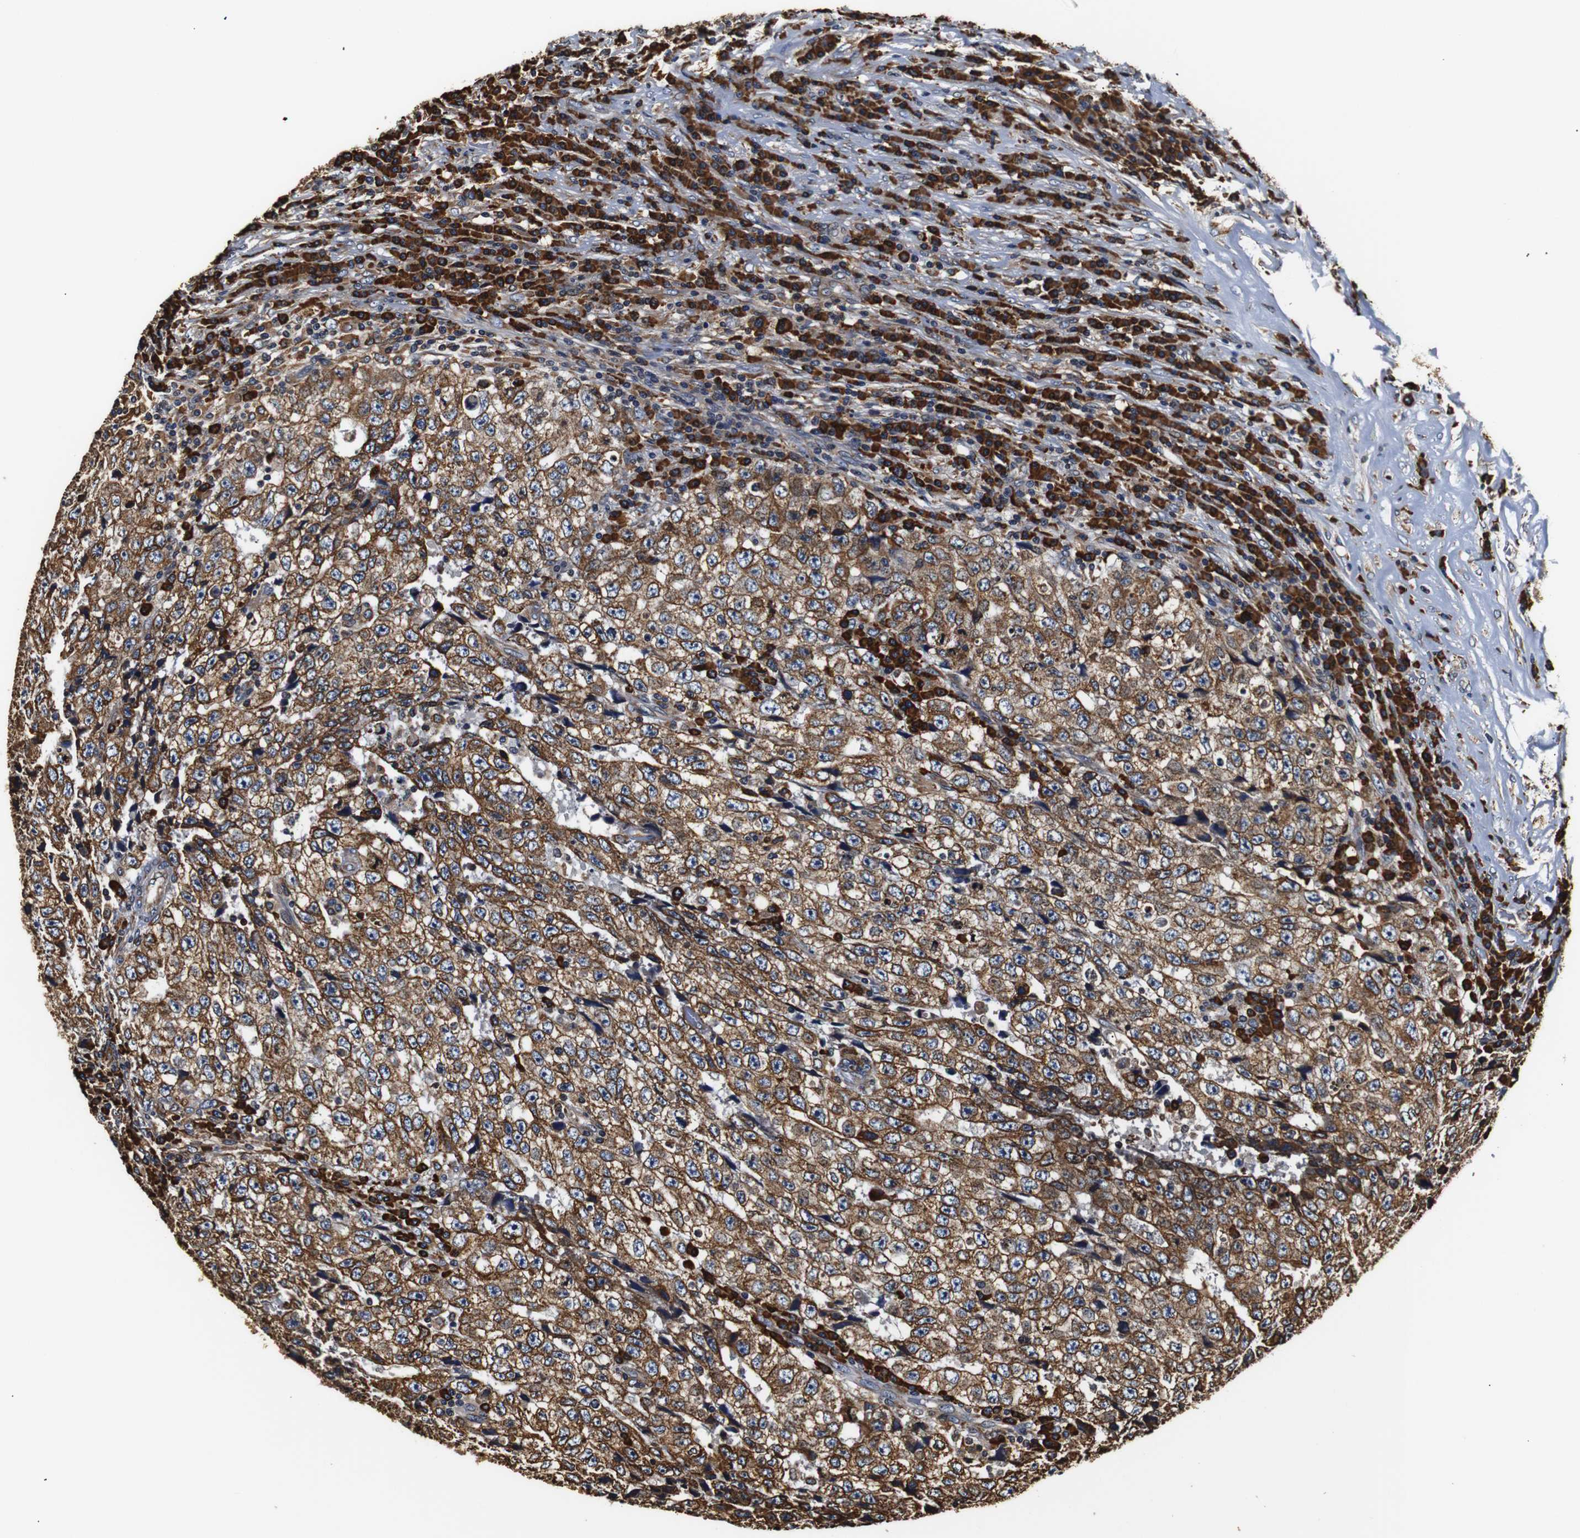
{"staining": {"intensity": "moderate", "quantity": ">75%", "location": "cytoplasmic/membranous"}, "tissue": "testis cancer", "cell_type": "Tumor cells", "image_type": "cancer", "snomed": [{"axis": "morphology", "description": "Necrosis, NOS"}, {"axis": "morphology", "description": "Carcinoma, Embryonal, NOS"}, {"axis": "topography", "description": "Testis"}], "caption": "Testis cancer (embryonal carcinoma) stained for a protein displays moderate cytoplasmic/membranous positivity in tumor cells. (DAB IHC with brightfield microscopy, high magnification).", "gene": "HHIP", "patient": {"sex": "male", "age": 19}}